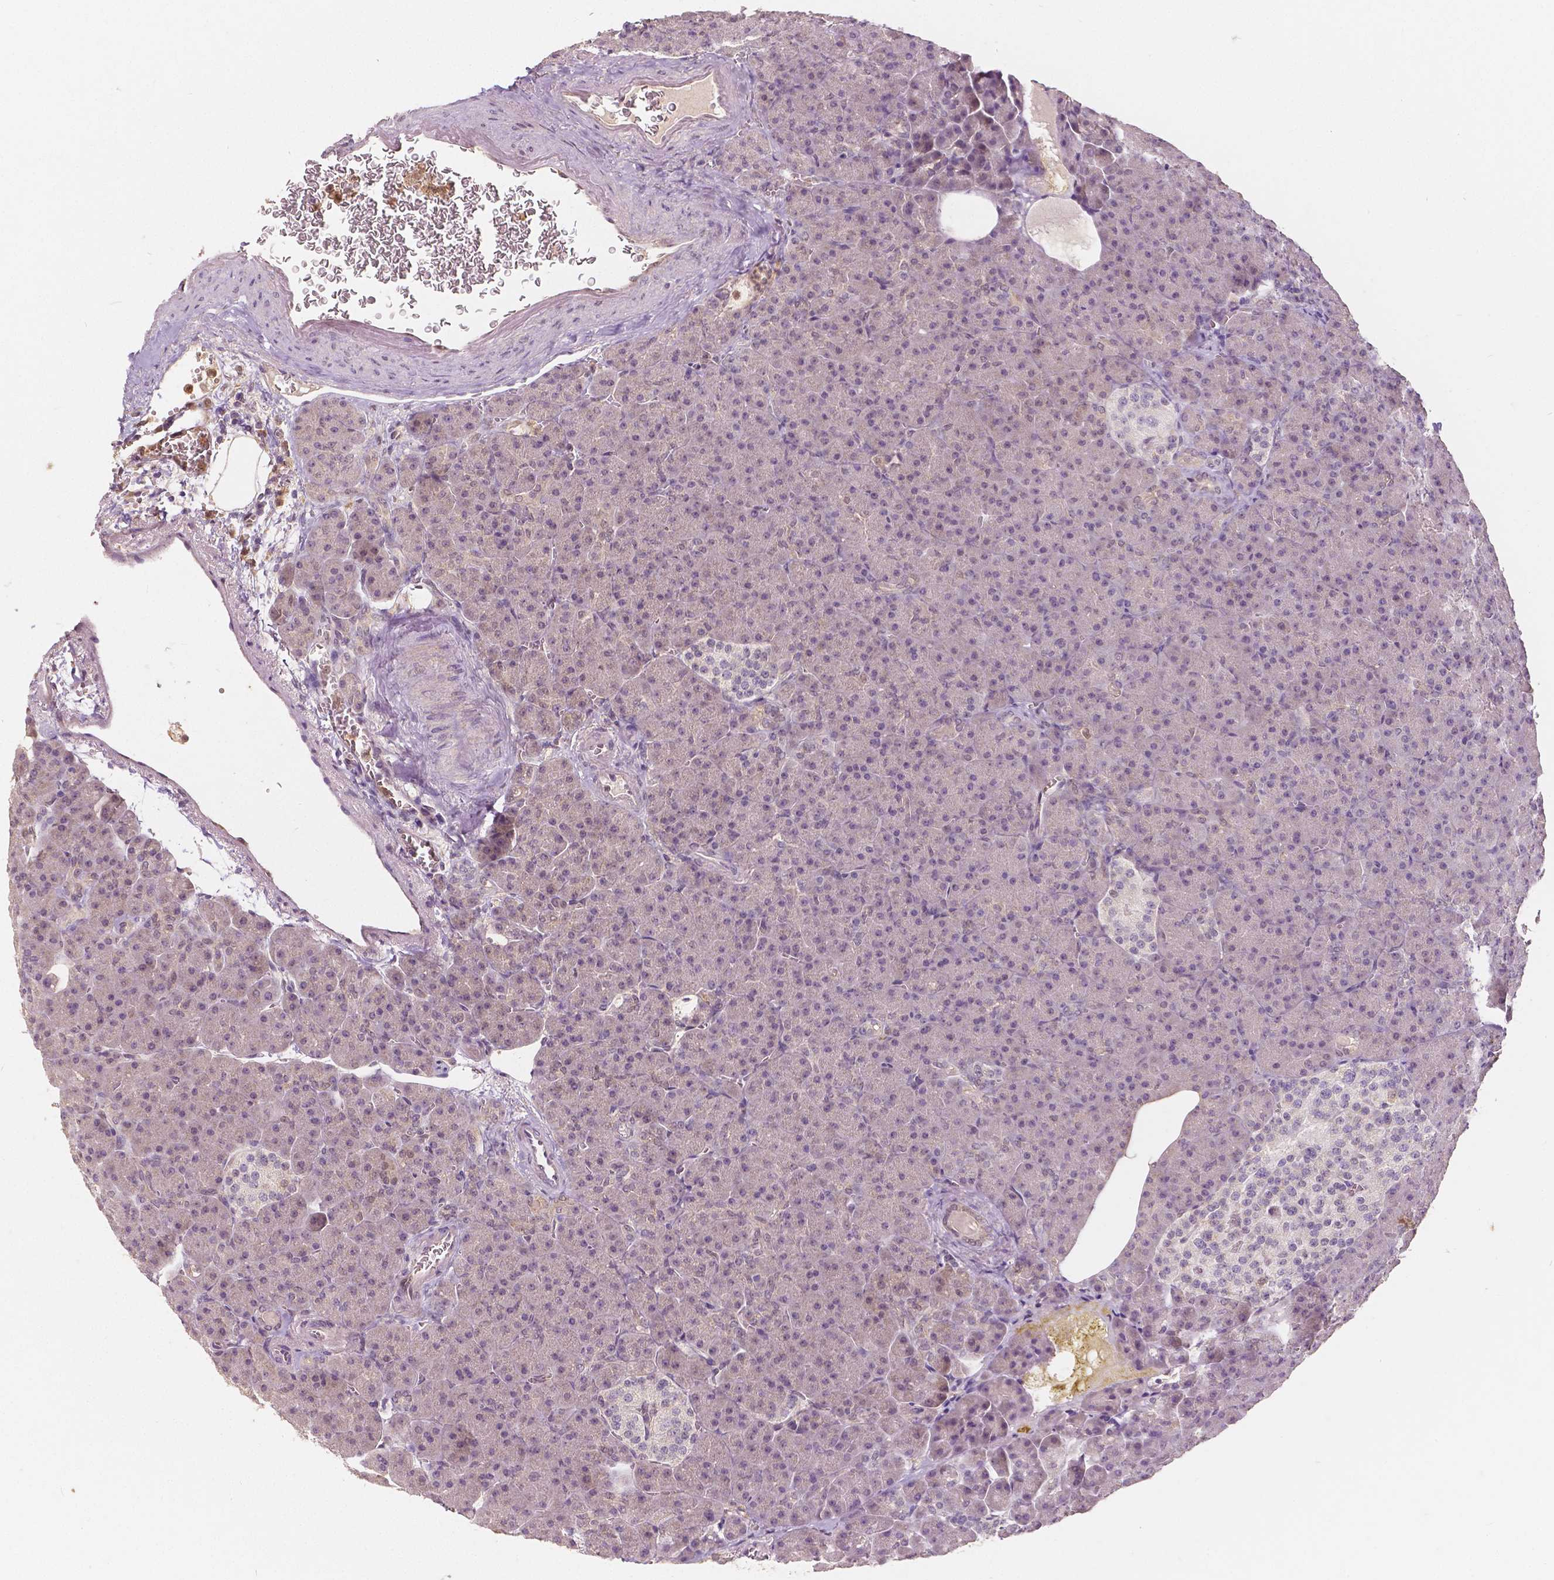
{"staining": {"intensity": "moderate", "quantity": "<25%", "location": "cytoplasmic/membranous,nuclear"}, "tissue": "pancreas", "cell_type": "Exocrine glandular cells", "image_type": "normal", "snomed": [{"axis": "morphology", "description": "Normal tissue, NOS"}, {"axis": "topography", "description": "Pancreas"}], "caption": "Pancreas stained with a protein marker displays moderate staining in exocrine glandular cells.", "gene": "NAPRT", "patient": {"sex": "female", "age": 74}}